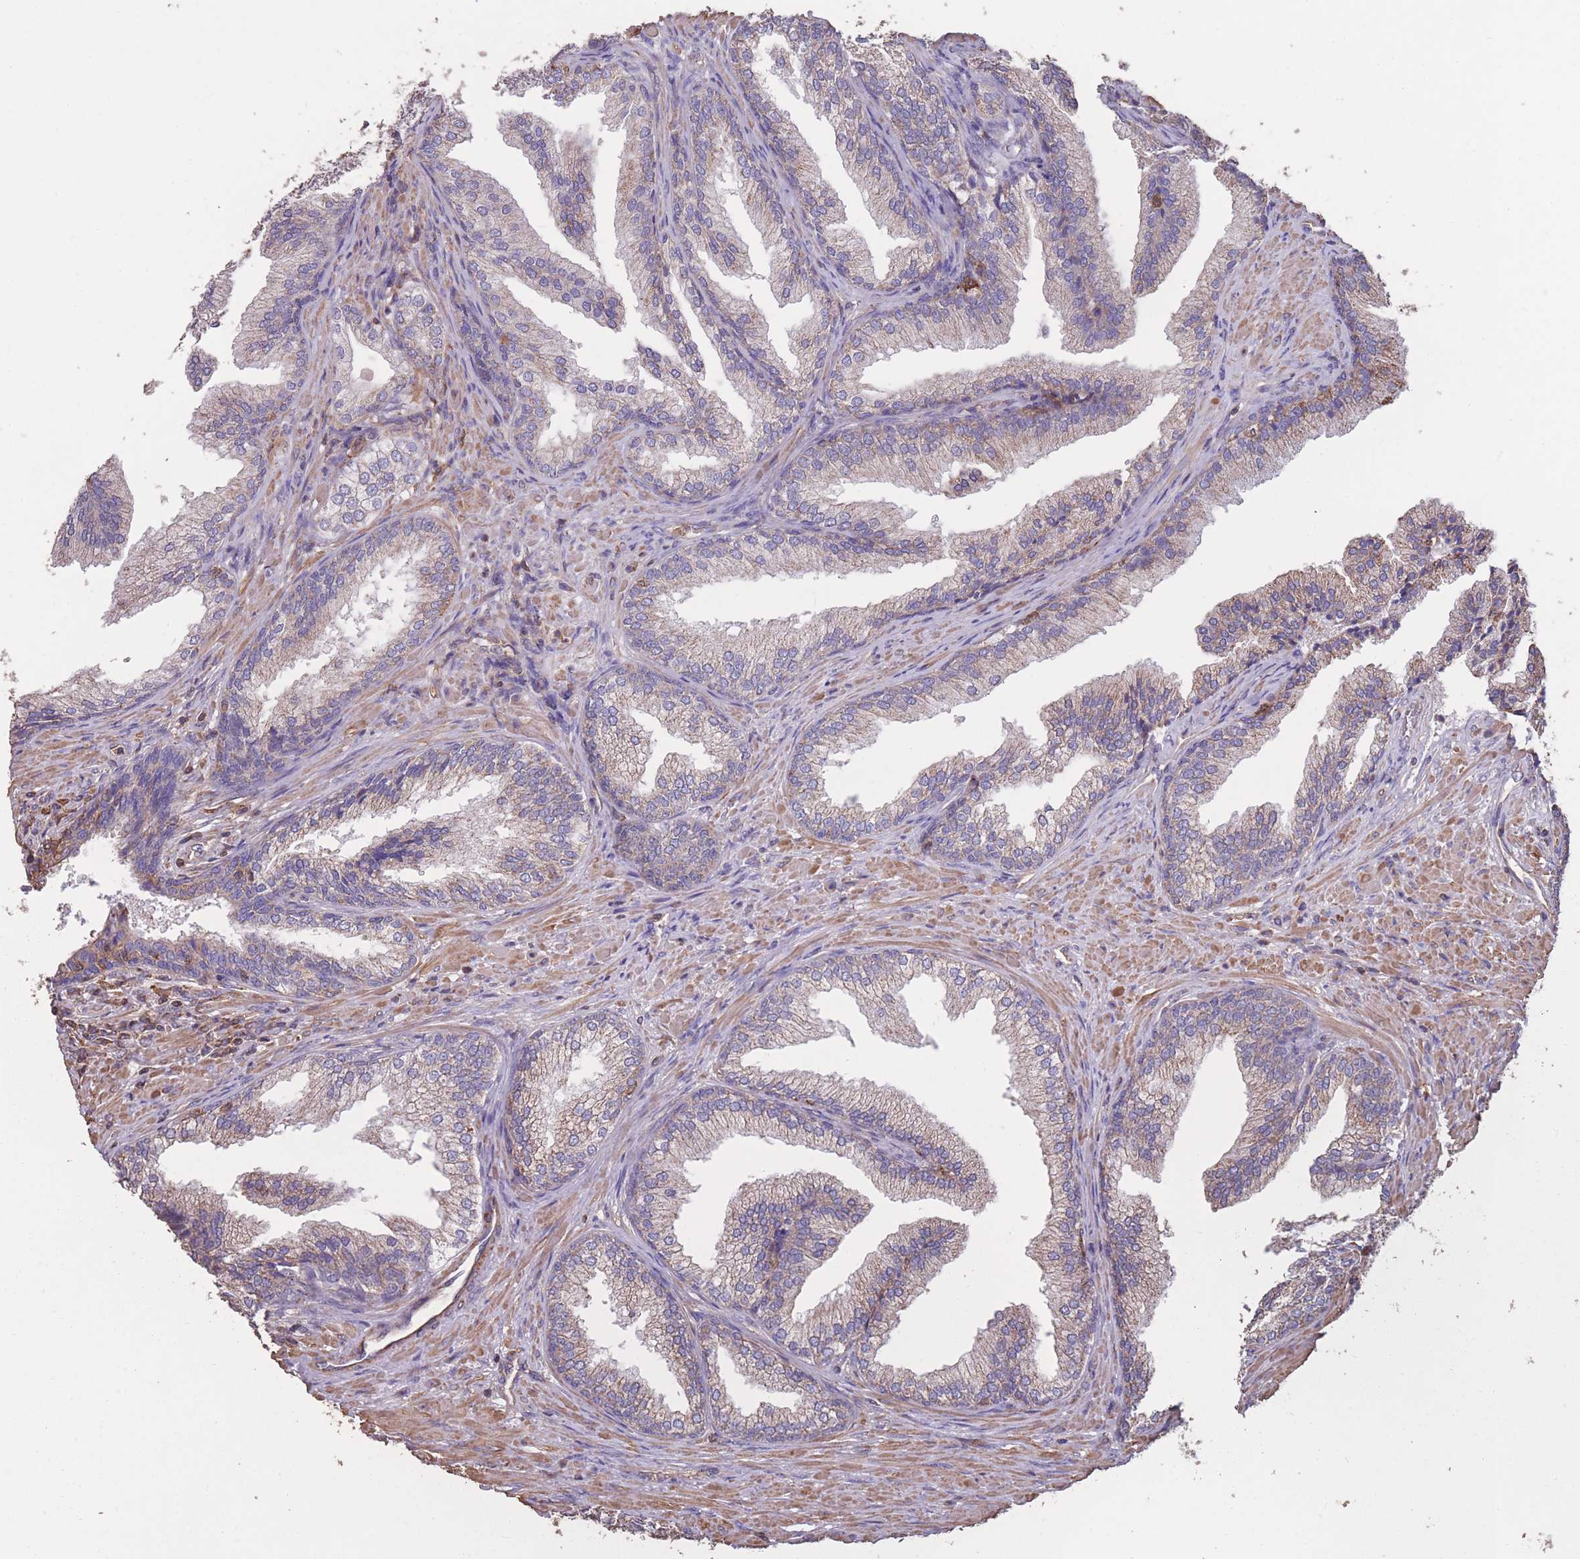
{"staining": {"intensity": "moderate", "quantity": "<25%", "location": "cytoplasmic/membranous"}, "tissue": "prostate", "cell_type": "Glandular cells", "image_type": "normal", "snomed": [{"axis": "morphology", "description": "Normal tissue, NOS"}, {"axis": "topography", "description": "Prostate"}], "caption": "Immunohistochemical staining of normal human prostate shows <25% levels of moderate cytoplasmic/membranous protein staining in about <25% of glandular cells.", "gene": "NUDT21", "patient": {"sex": "male", "age": 76}}